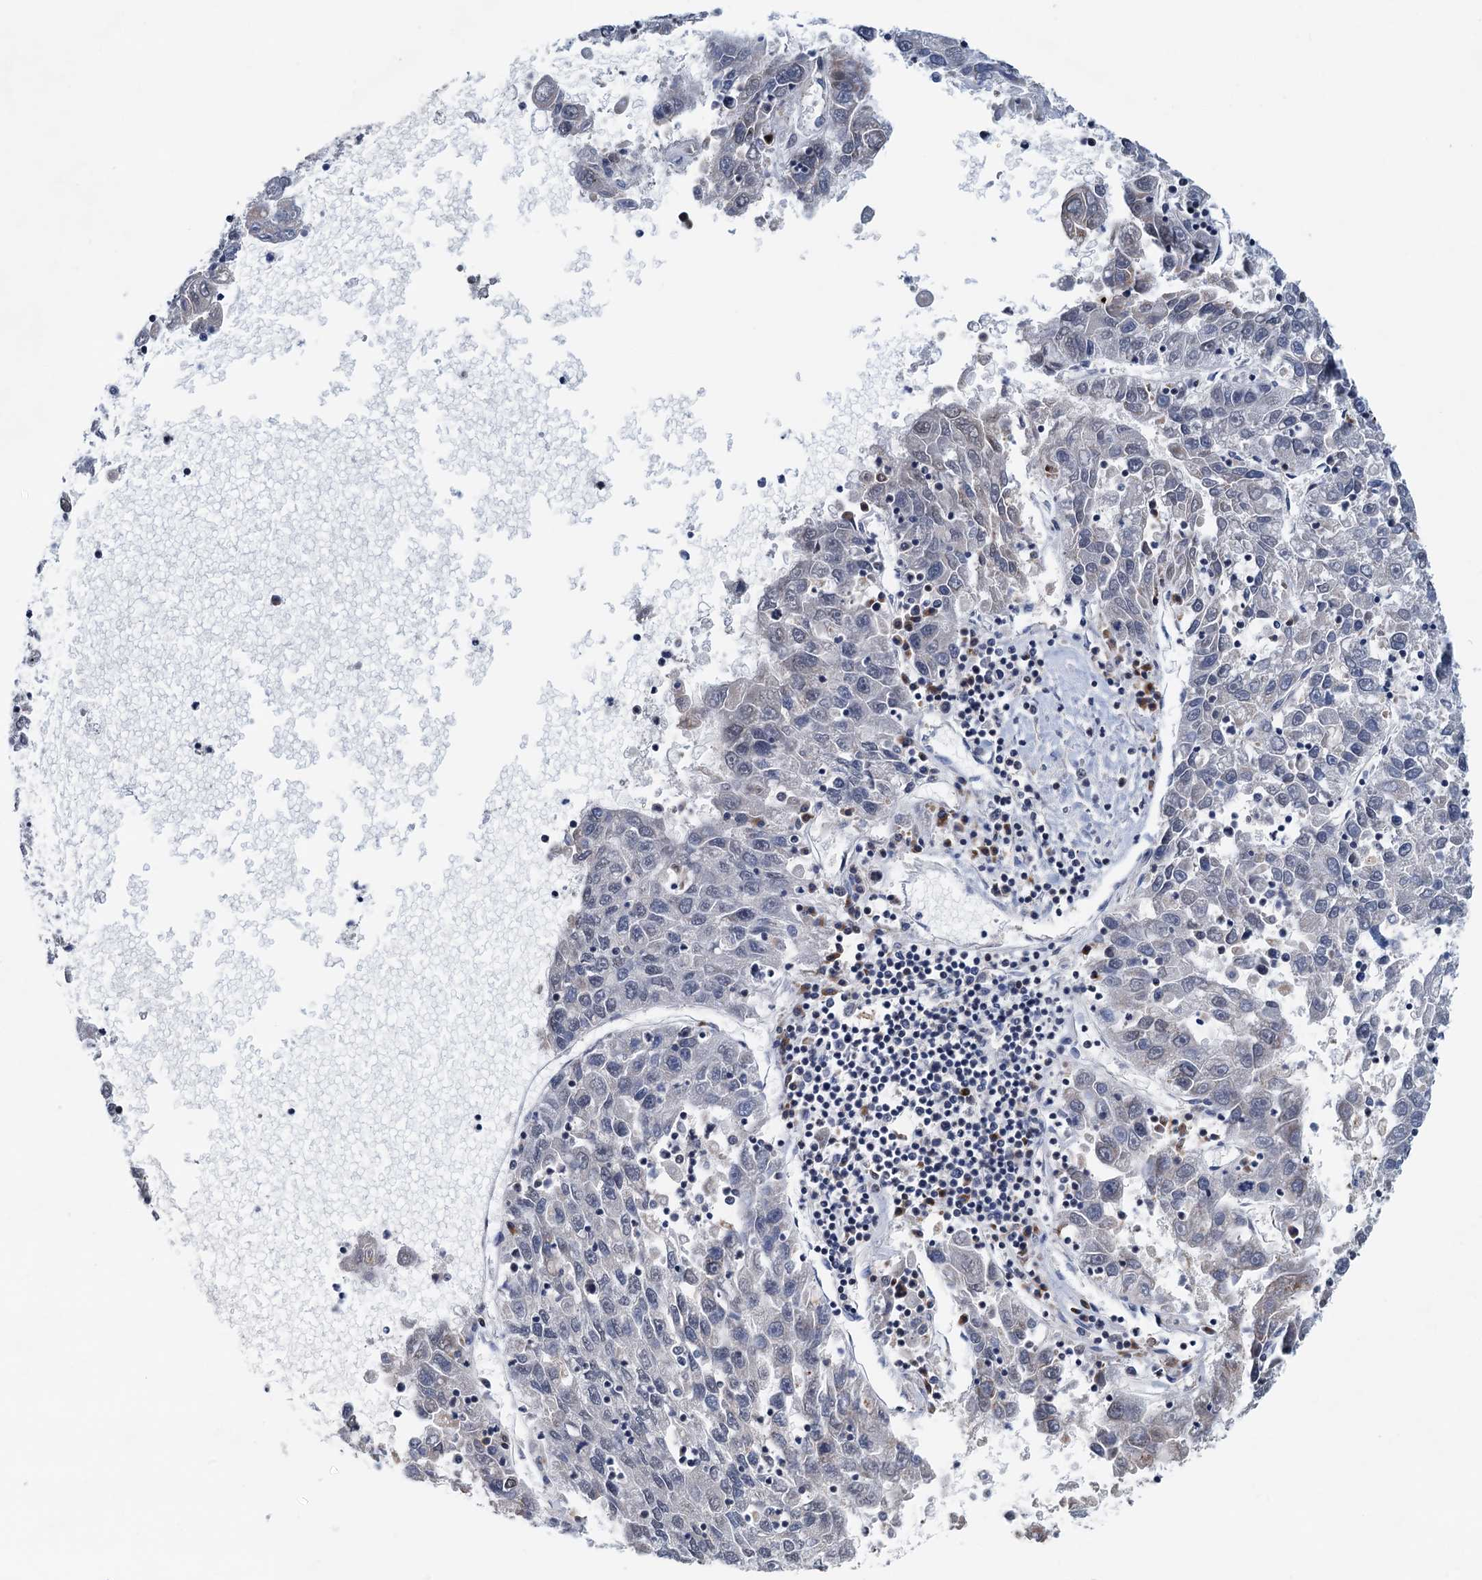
{"staining": {"intensity": "weak", "quantity": "<25%", "location": "cytoplasmic/membranous"}, "tissue": "liver cancer", "cell_type": "Tumor cells", "image_type": "cancer", "snomed": [{"axis": "morphology", "description": "Carcinoma, Hepatocellular, NOS"}, {"axis": "topography", "description": "Liver"}], "caption": "IHC photomicrograph of human liver cancer stained for a protein (brown), which demonstrates no staining in tumor cells.", "gene": "SHLD1", "patient": {"sex": "male", "age": 49}}